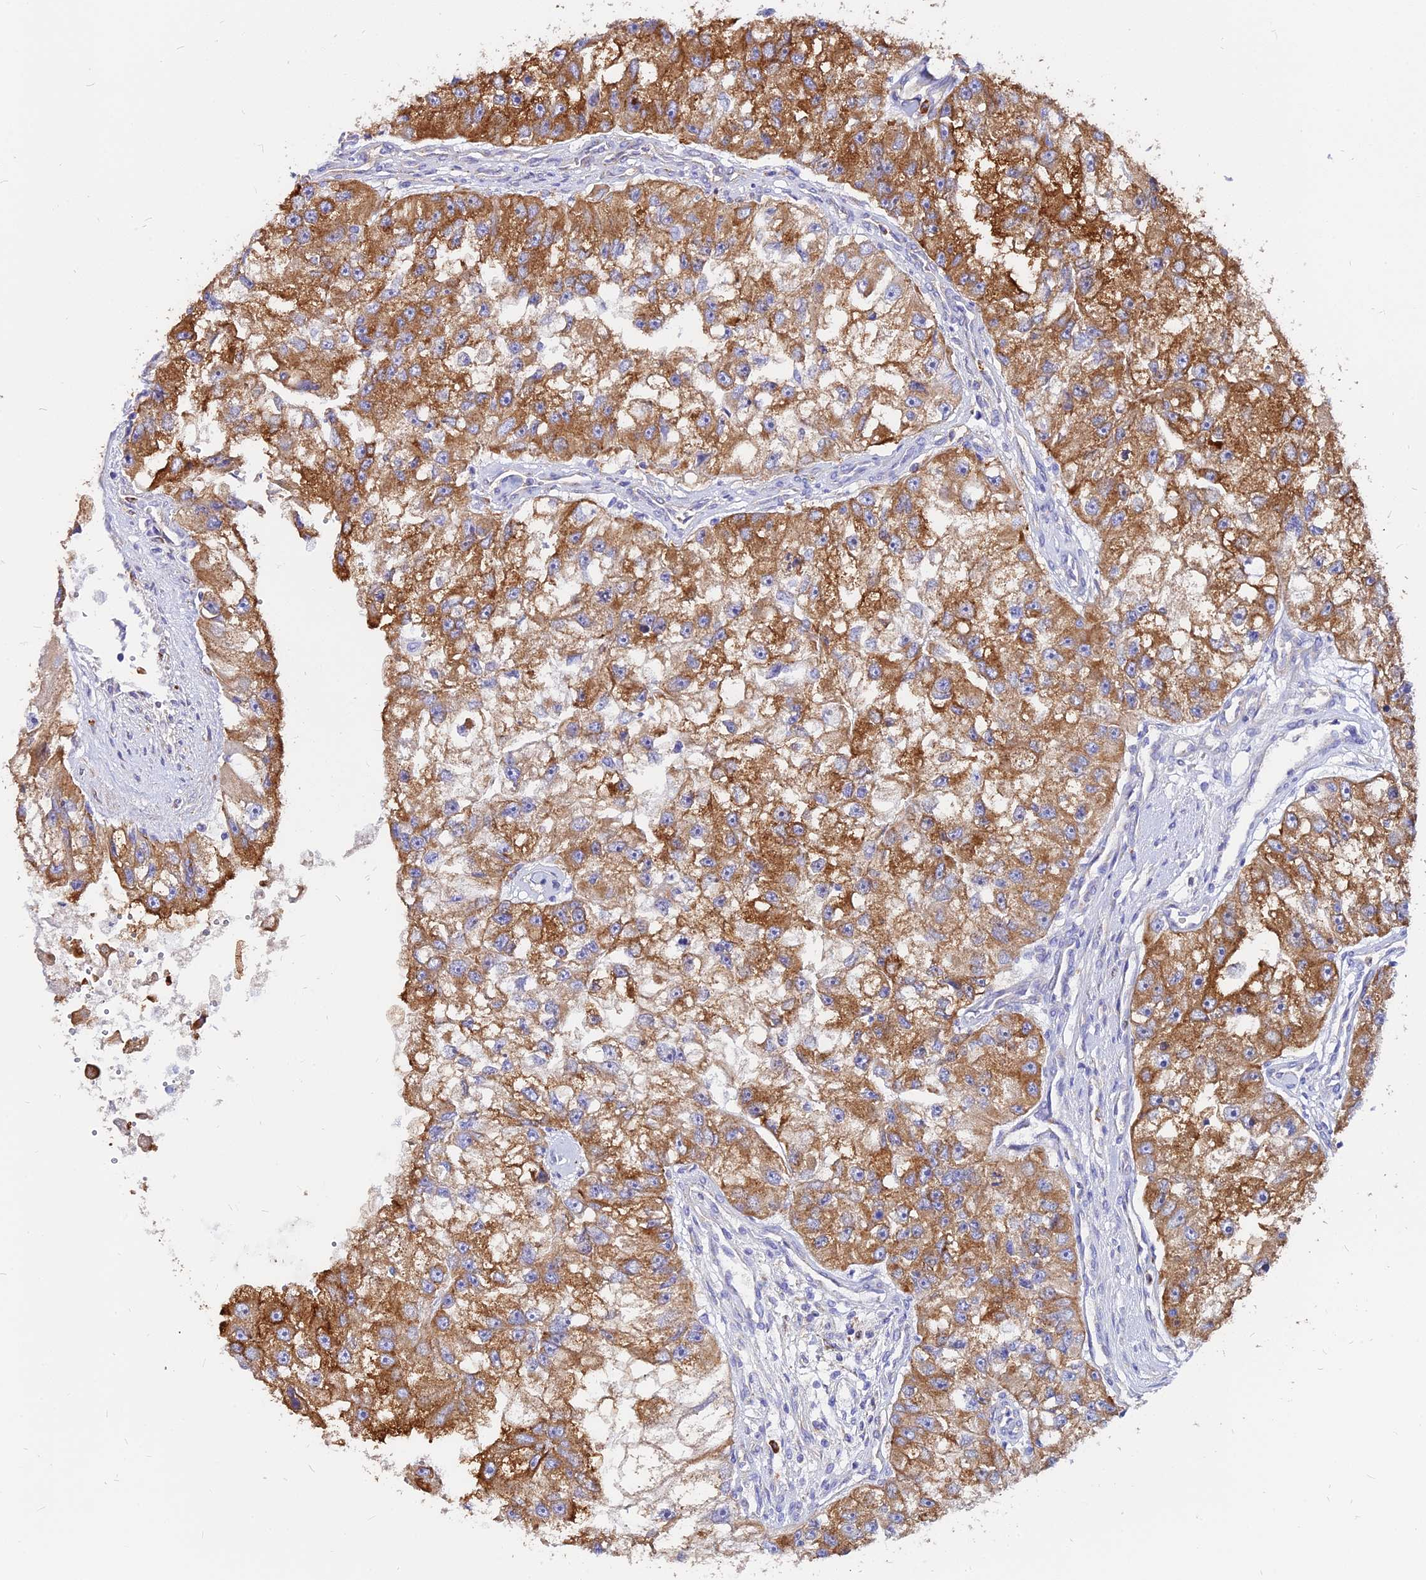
{"staining": {"intensity": "strong", "quantity": ">75%", "location": "cytoplasmic/membranous"}, "tissue": "renal cancer", "cell_type": "Tumor cells", "image_type": "cancer", "snomed": [{"axis": "morphology", "description": "Adenocarcinoma, NOS"}, {"axis": "topography", "description": "Kidney"}], "caption": "Immunohistochemical staining of adenocarcinoma (renal) demonstrates high levels of strong cytoplasmic/membranous staining in about >75% of tumor cells.", "gene": "AGTRAP", "patient": {"sex": "male", "age": 63}}